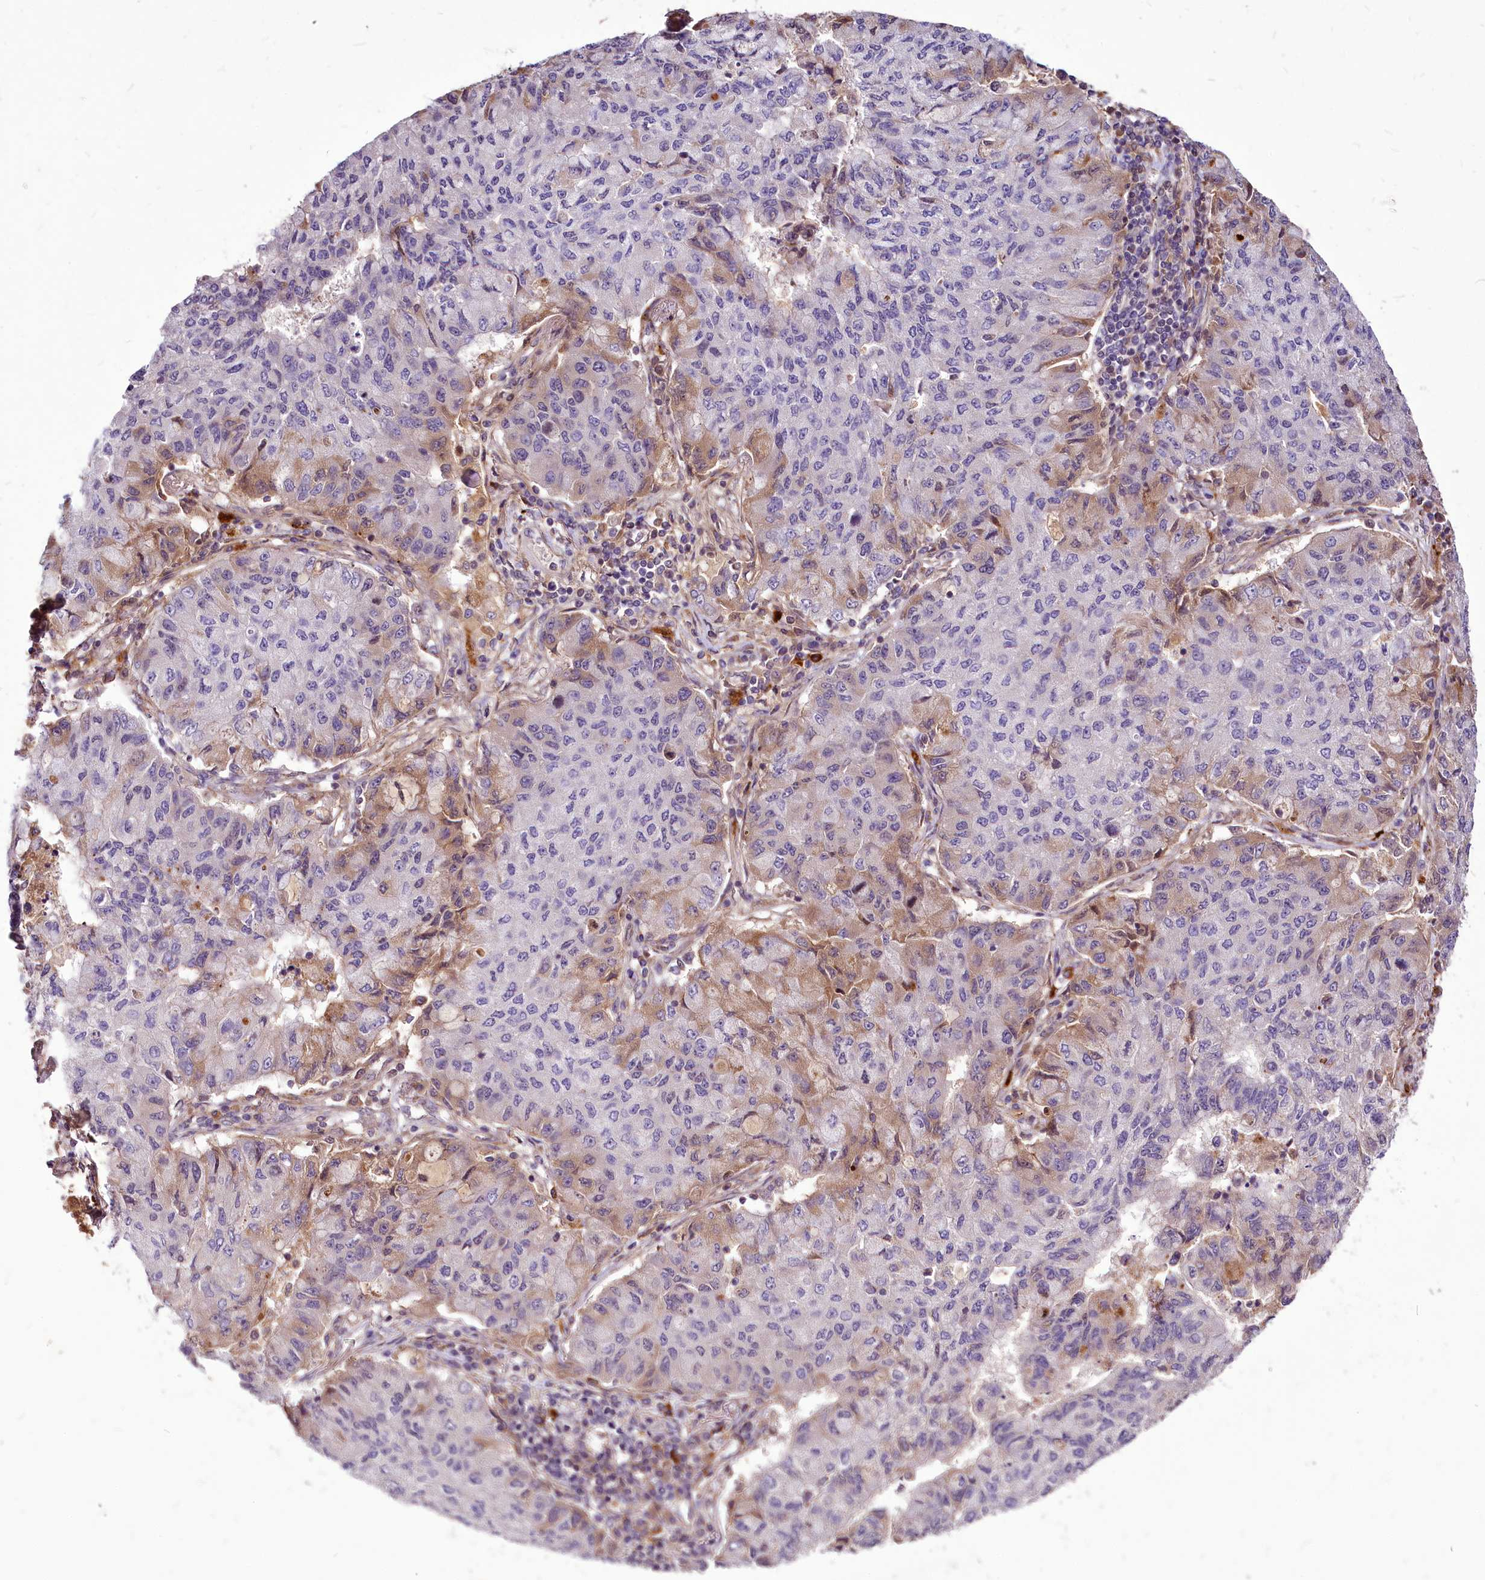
{"staining": {"intensity": "negative", "quantity": "none", "location": "none"}, "tissue": "lung cancer", "cell_type": "Tumor cells", "image_type": "cancer", "snomed": [{"axis": "morphology", "description": "Squamous cell carcinoma, NOS"}, {"axis": "topography", "description": "Lung"}], "caption": "There is no significant positivity in tumor cells of squamous cell carcinoma (lung).", "gene": "C11orf86", "patient": {"sex": "male", "age": 74}}